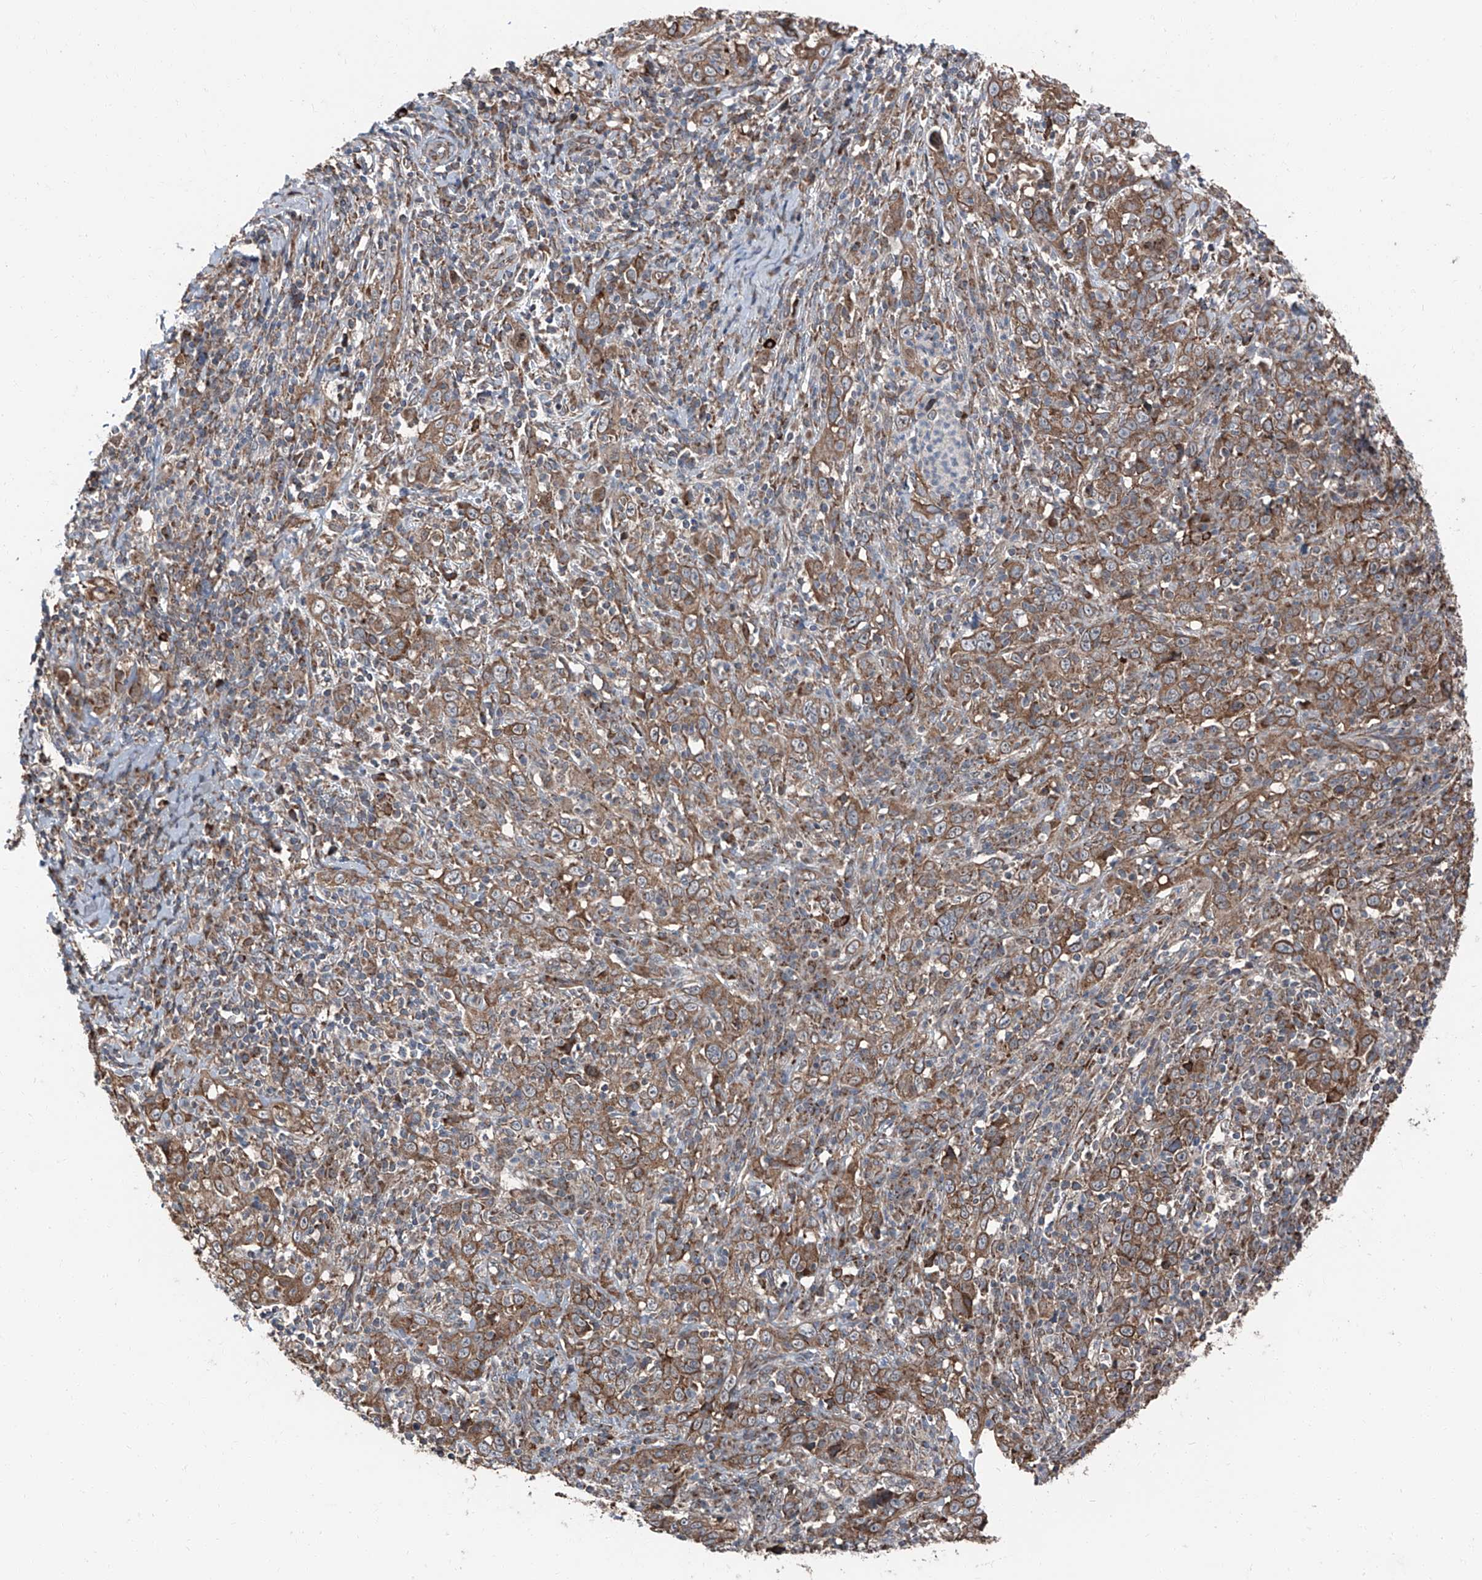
{"staining": {"intensity": "moderate", "quantity": ">75%", "location": "cytoplasmic/membranous"}, "tissue": "cervical cancer", "cell_type": "Tumor cells", "image_type": "cancer", "snomed": [{"axis": "morphology", "description": "Squamous cell carcinoma, NOS"}, {"axis": "topography", "description": "Cervix"}], "caption": "Immunohistochemistry photomicrograph of cervical cancer stained for a protein (brown), which reveals medium levels of moderate cytoplasmic/membranous expression in approximately >75% of tumor cells.", "gene": "LIMK1", "patient": {"sex": "female", "age": 46}}